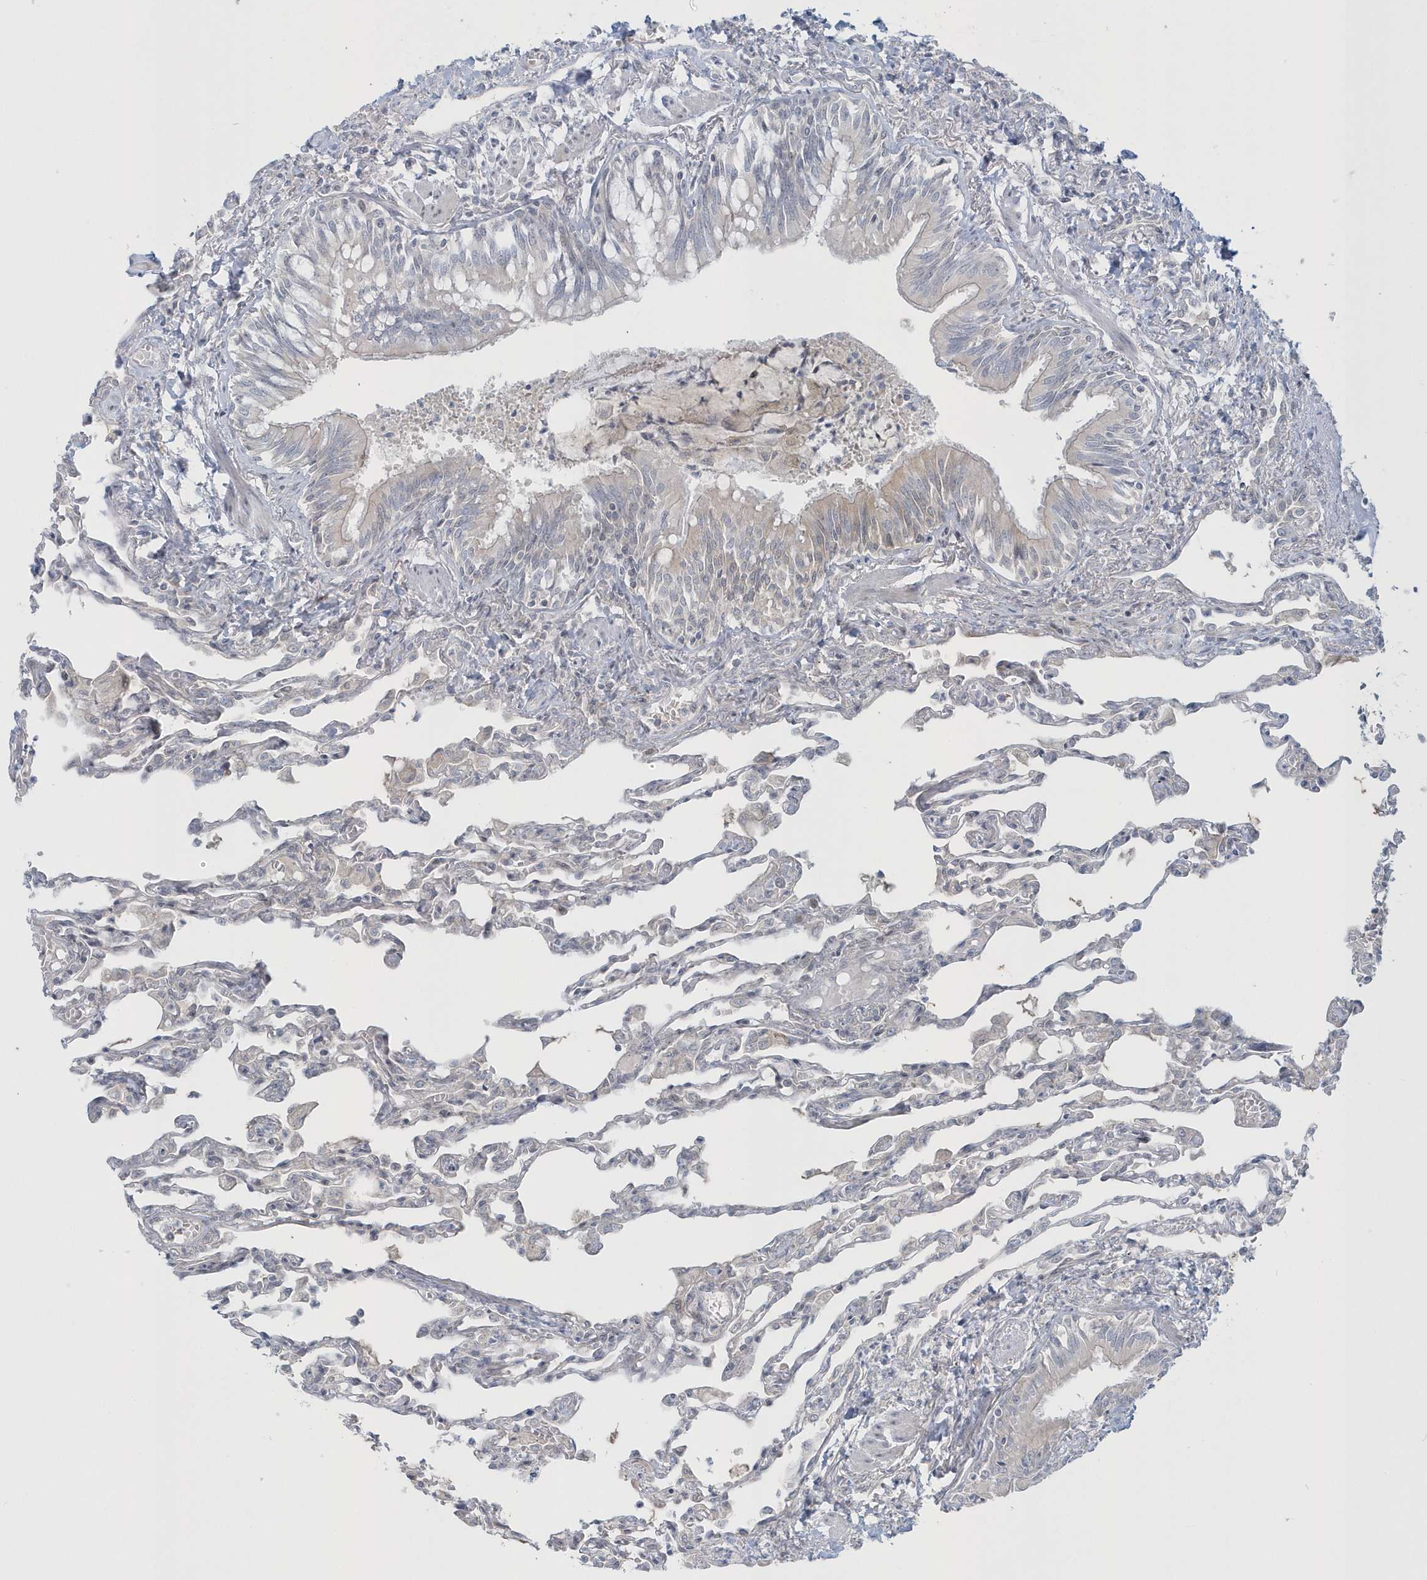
{"staining": {"intensity": "negative", "quantity": "none", "location": "none"}, "tissue": "lung", "cell_type": "Alveolar cells", "image_type": "normal", "snomed": [{"axis": "morphology", "description": "Normal tissue, NOS"}, {"axis": "topography", "description": "Bronchus"}, {"axis": "topography", "description": "Lung"}], "caption": "Alveolar cells show no significant staining in normal lung.", "gene": "BLTP3A", "patient": {"sex": "female", "age": 49}}